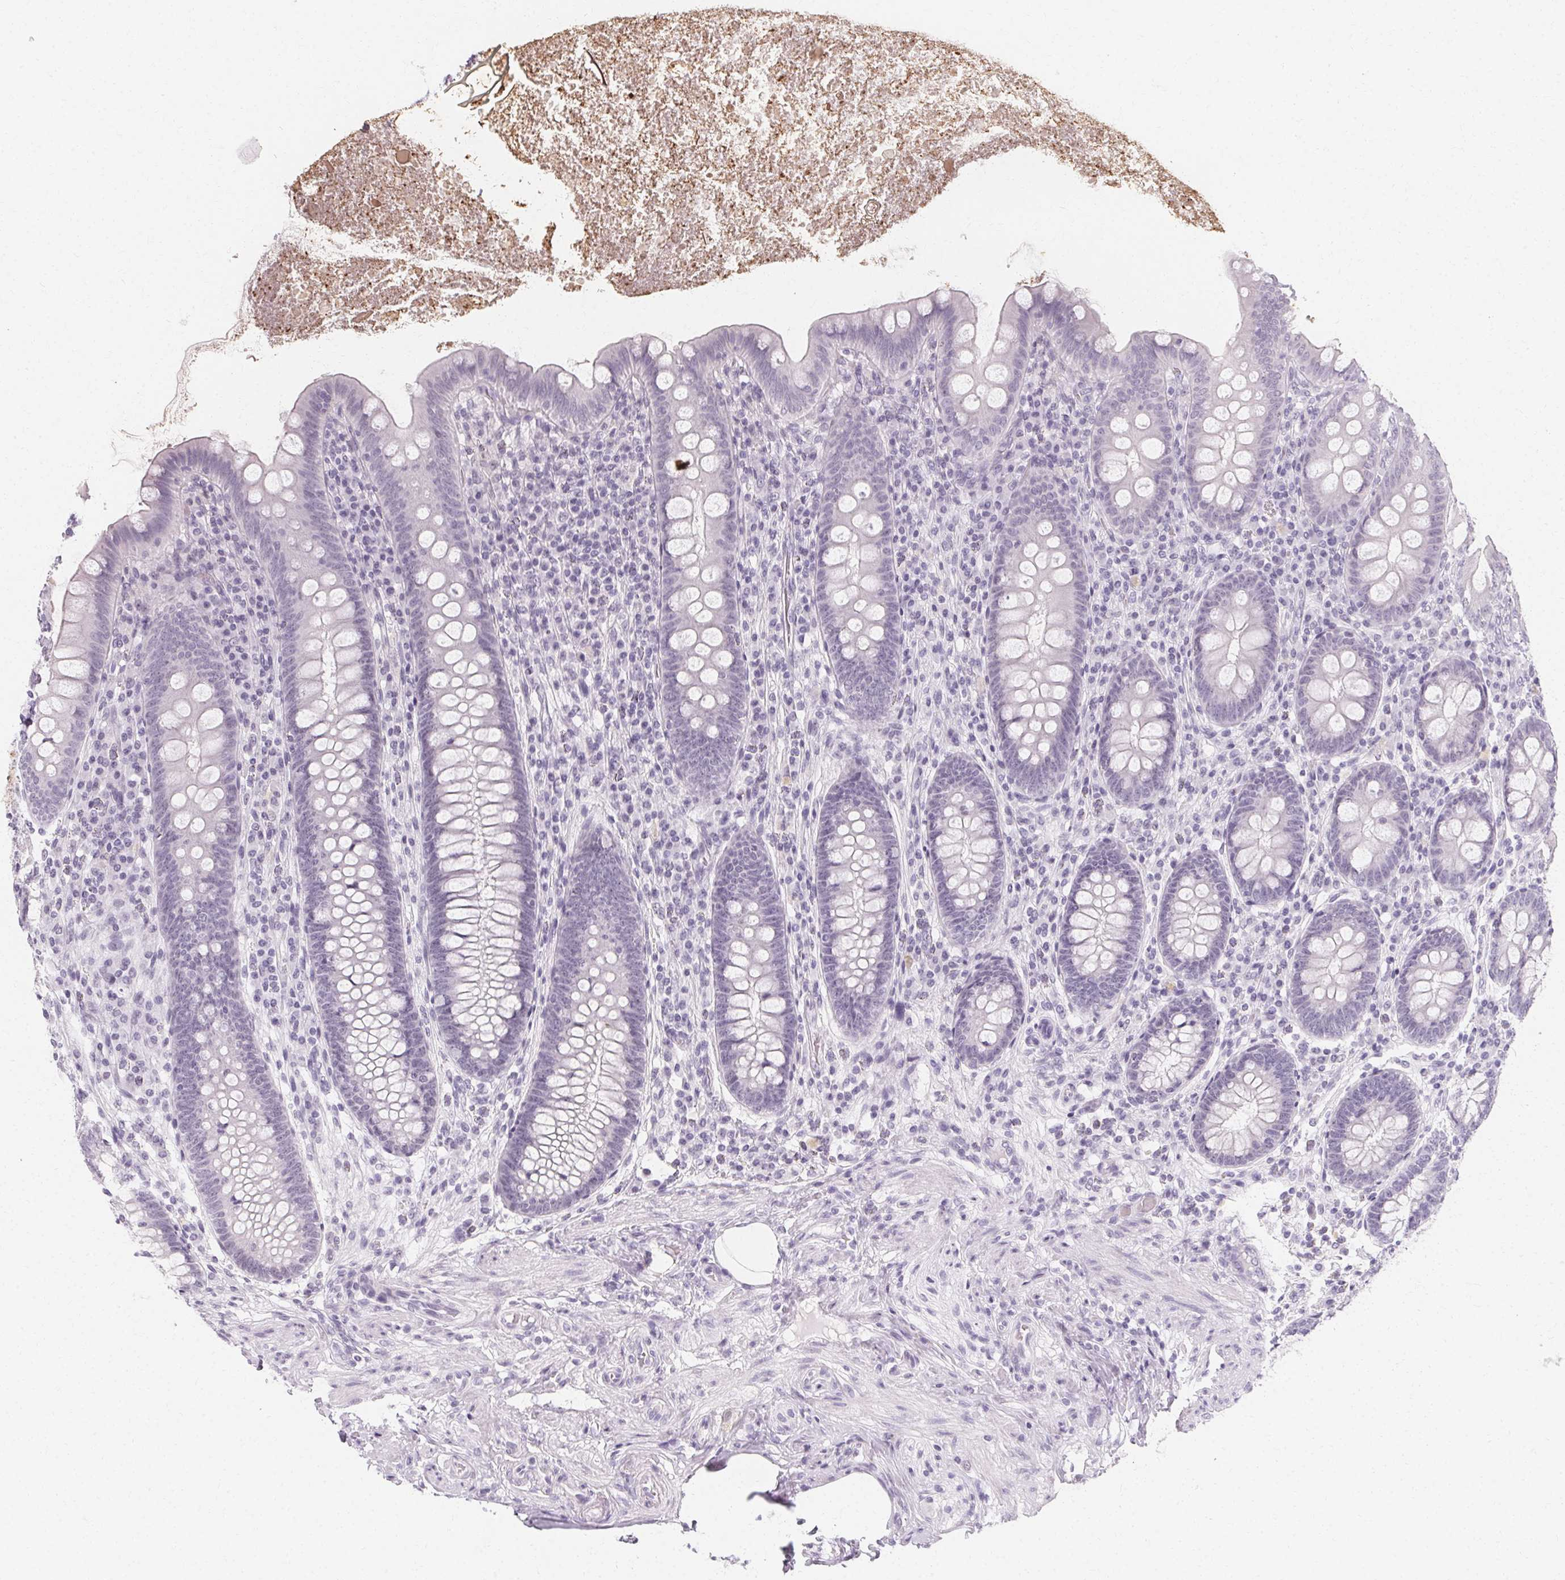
{"staining": {"intensity": "negative", "quantity": "none", "location": "none"}, "tissue": "appendix", "cell_type": "Glandular cells", "image_type": "normal", "snomed": [{"axis": "morphology", "description": "Normal tissue, NOS"}, {"axis": "topography", "description": "Appendix"}], "caption": "Image shows no protein expression in glandular cells of normal appendix. (DAB (3,3'-diaminobenzidine) IHC, high magnification).", "gene": "SYNPR", "patient": {"sex": "male", "age": 71}}